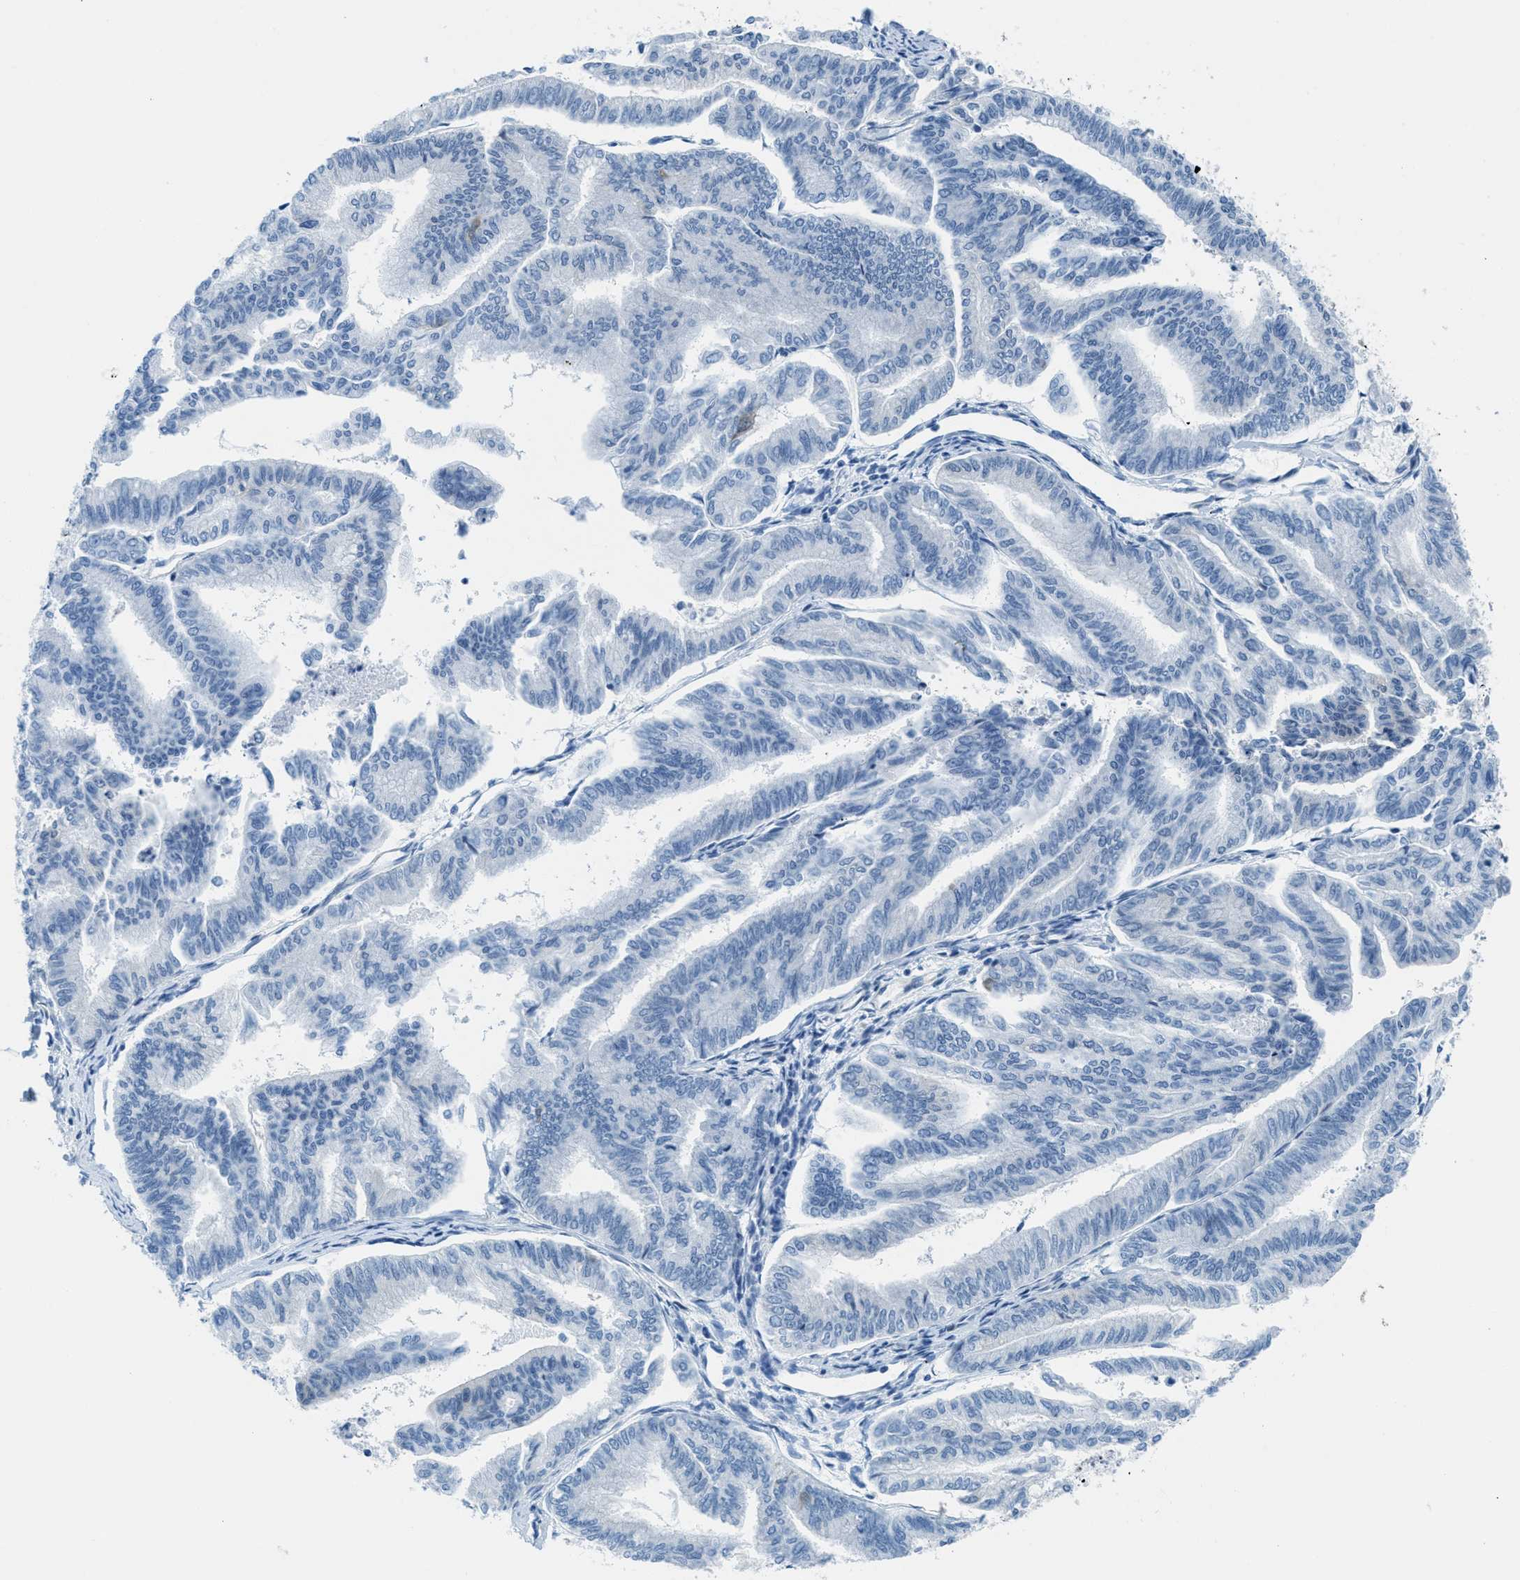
{"staining": {"intensity": "negative", "quantity": "none", "location": "none"}, "tissue": "endometrial cancer", "cell_type": "Tumor cells", "image_type": "cancer", "snomed": [{"axis": "morphology", "description": "Adenocarcinoma, NOS"}, {"axis": "topography", "description": "Endometrium"}], "caption": "Tumor cells show no significant staining in endometrial cancer (adenocarcinoma). (Immunohistochemistry, brightfield microscopy, high magnification).", "gene": "MAPRE2", "patient": {"sex": "female", "age": 79}}